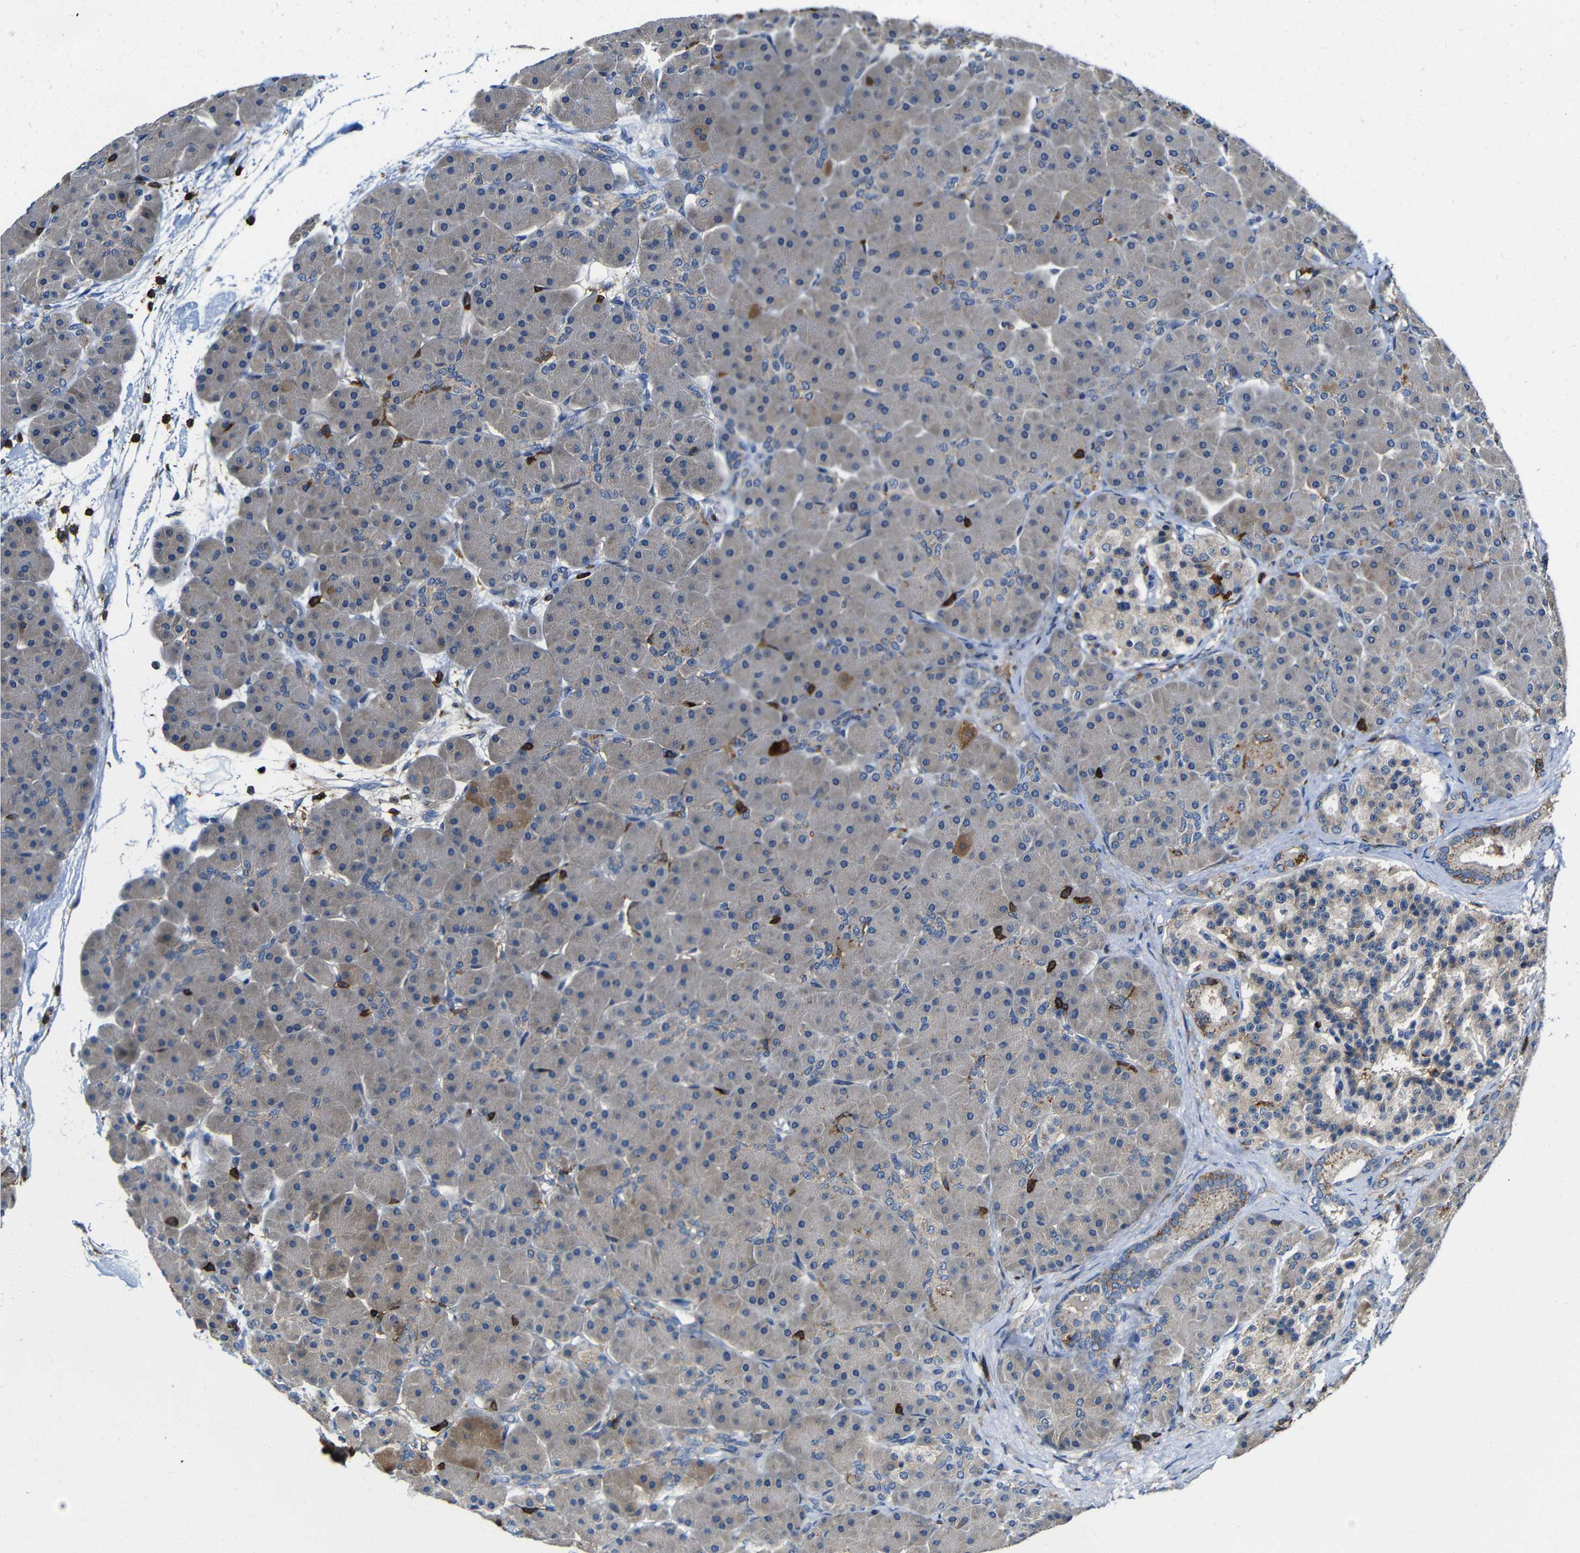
{"staining": {"intensity": "moderate", "quantity": "25%-75%", "location": "cytoplasmic/membranous"}, "tissue": "pancreas", "cell_type": "Exocrine glandular cells", "image_type": "normal", "snomed": [{"axis": "morphology", "description": "Normal tissue, NOS"}, {"axis": "topography", "description": "Pancreas"}], "caption": "The micrograph reveals immunohistochemical staining of unremarkable pancreas. There is moderate cytoplasmic/membranous staining is present in approximately 25%-75% of exocrine glandular cells.", "gene": "P2RY12", "patient": {"sex": "male", "age": 66}}